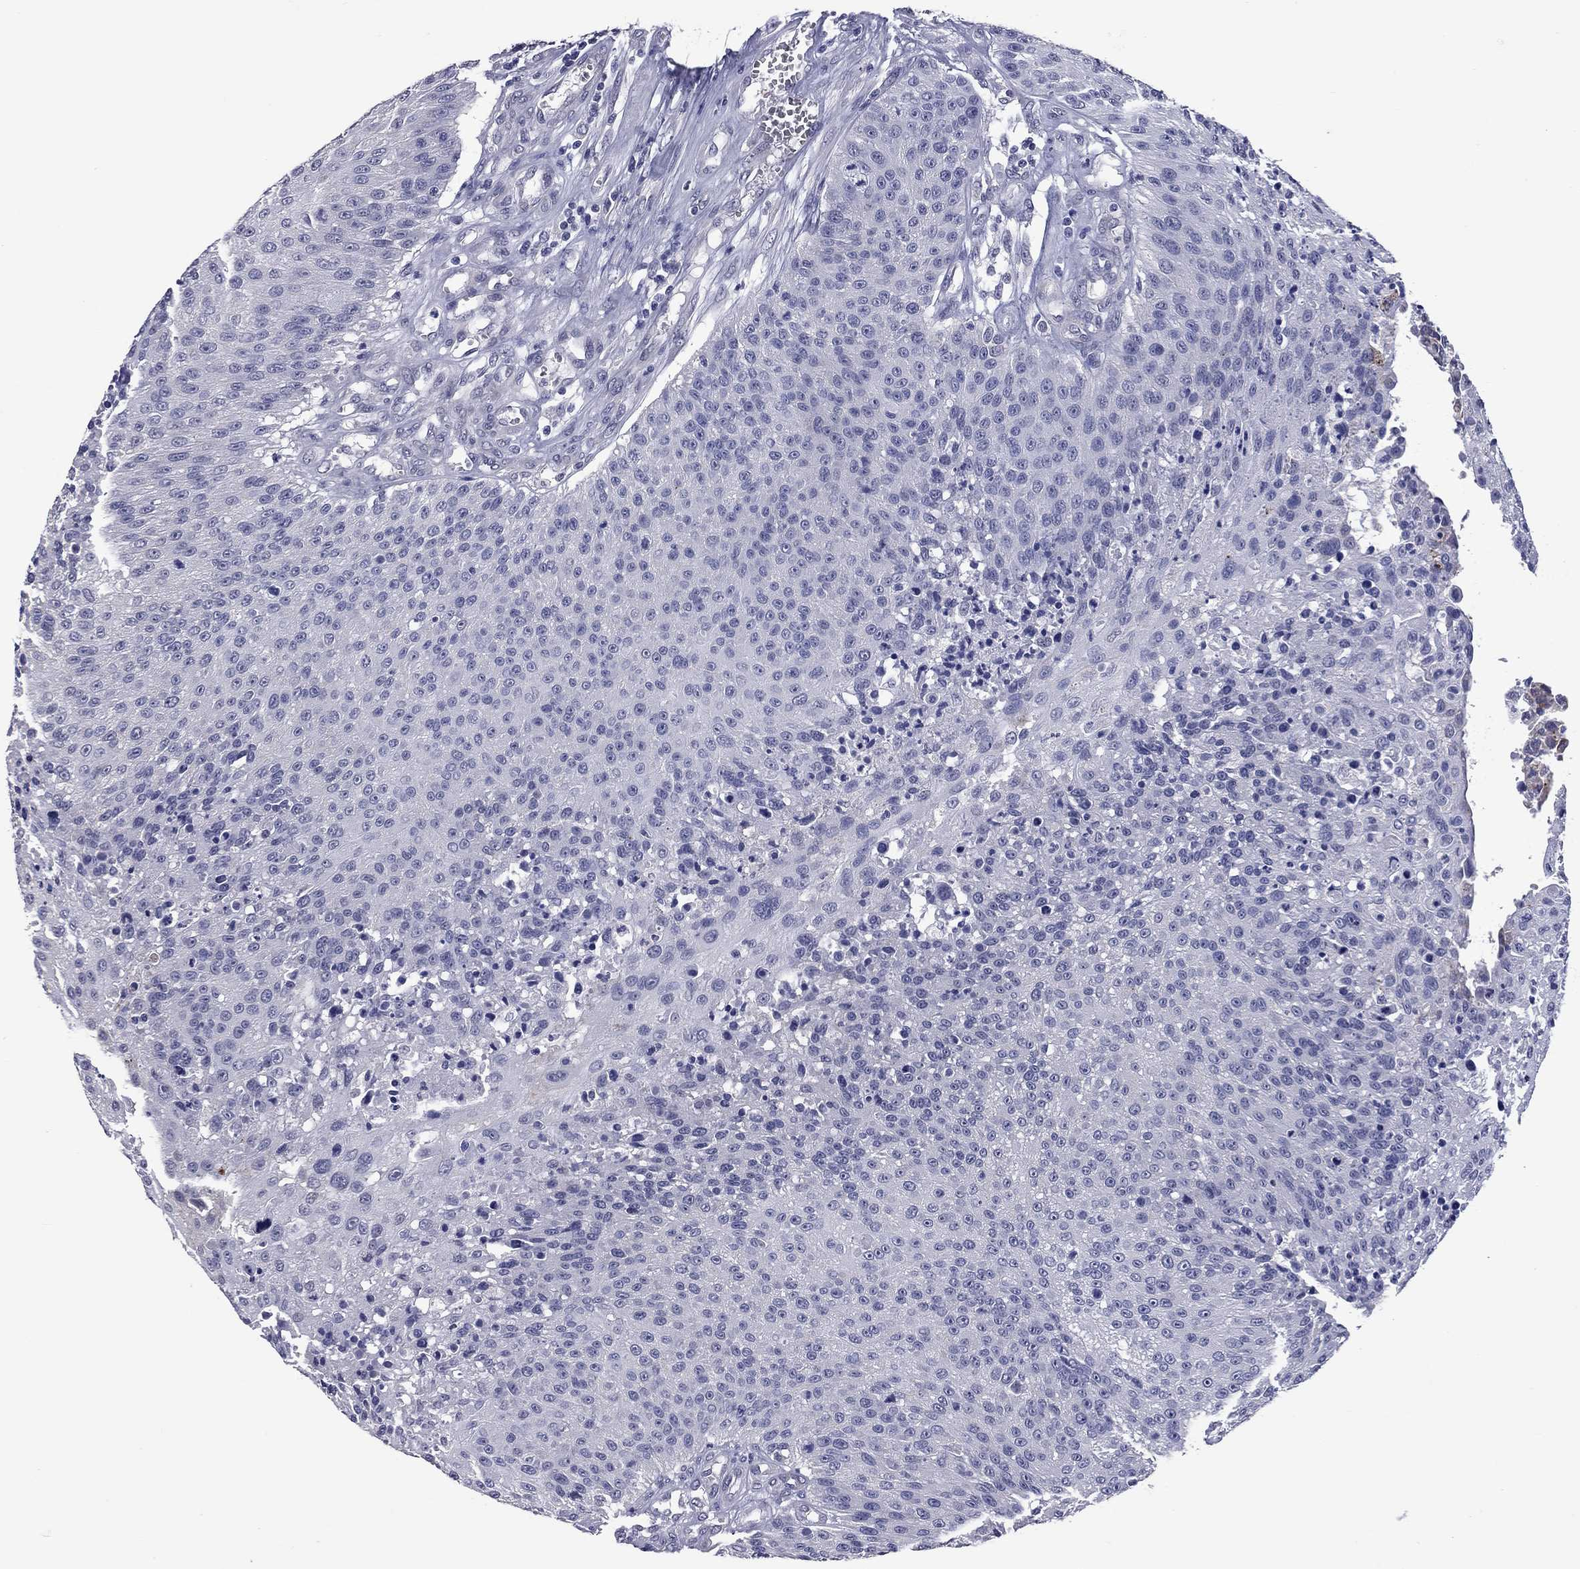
{"staining": {"intensity": "negative", "quantity": "none", "location": "none"}, "tissue": "urothelial cancer", "cell_type": "Tumor cells", "image_type": "cancer", "snomed": [{"axis": "morphology", "description": "Urothelial carcinoma, NOS"}, {"axis": "topography", "description": "Urinary bladder"}], "caption": "A high-resolution image shows immunohistochemistry staining of urothelial cancer, which demonstrates no significant staining in tumor cells.", "gene": "SHOC2", "patient": {"sex": "male", "age": 55}}